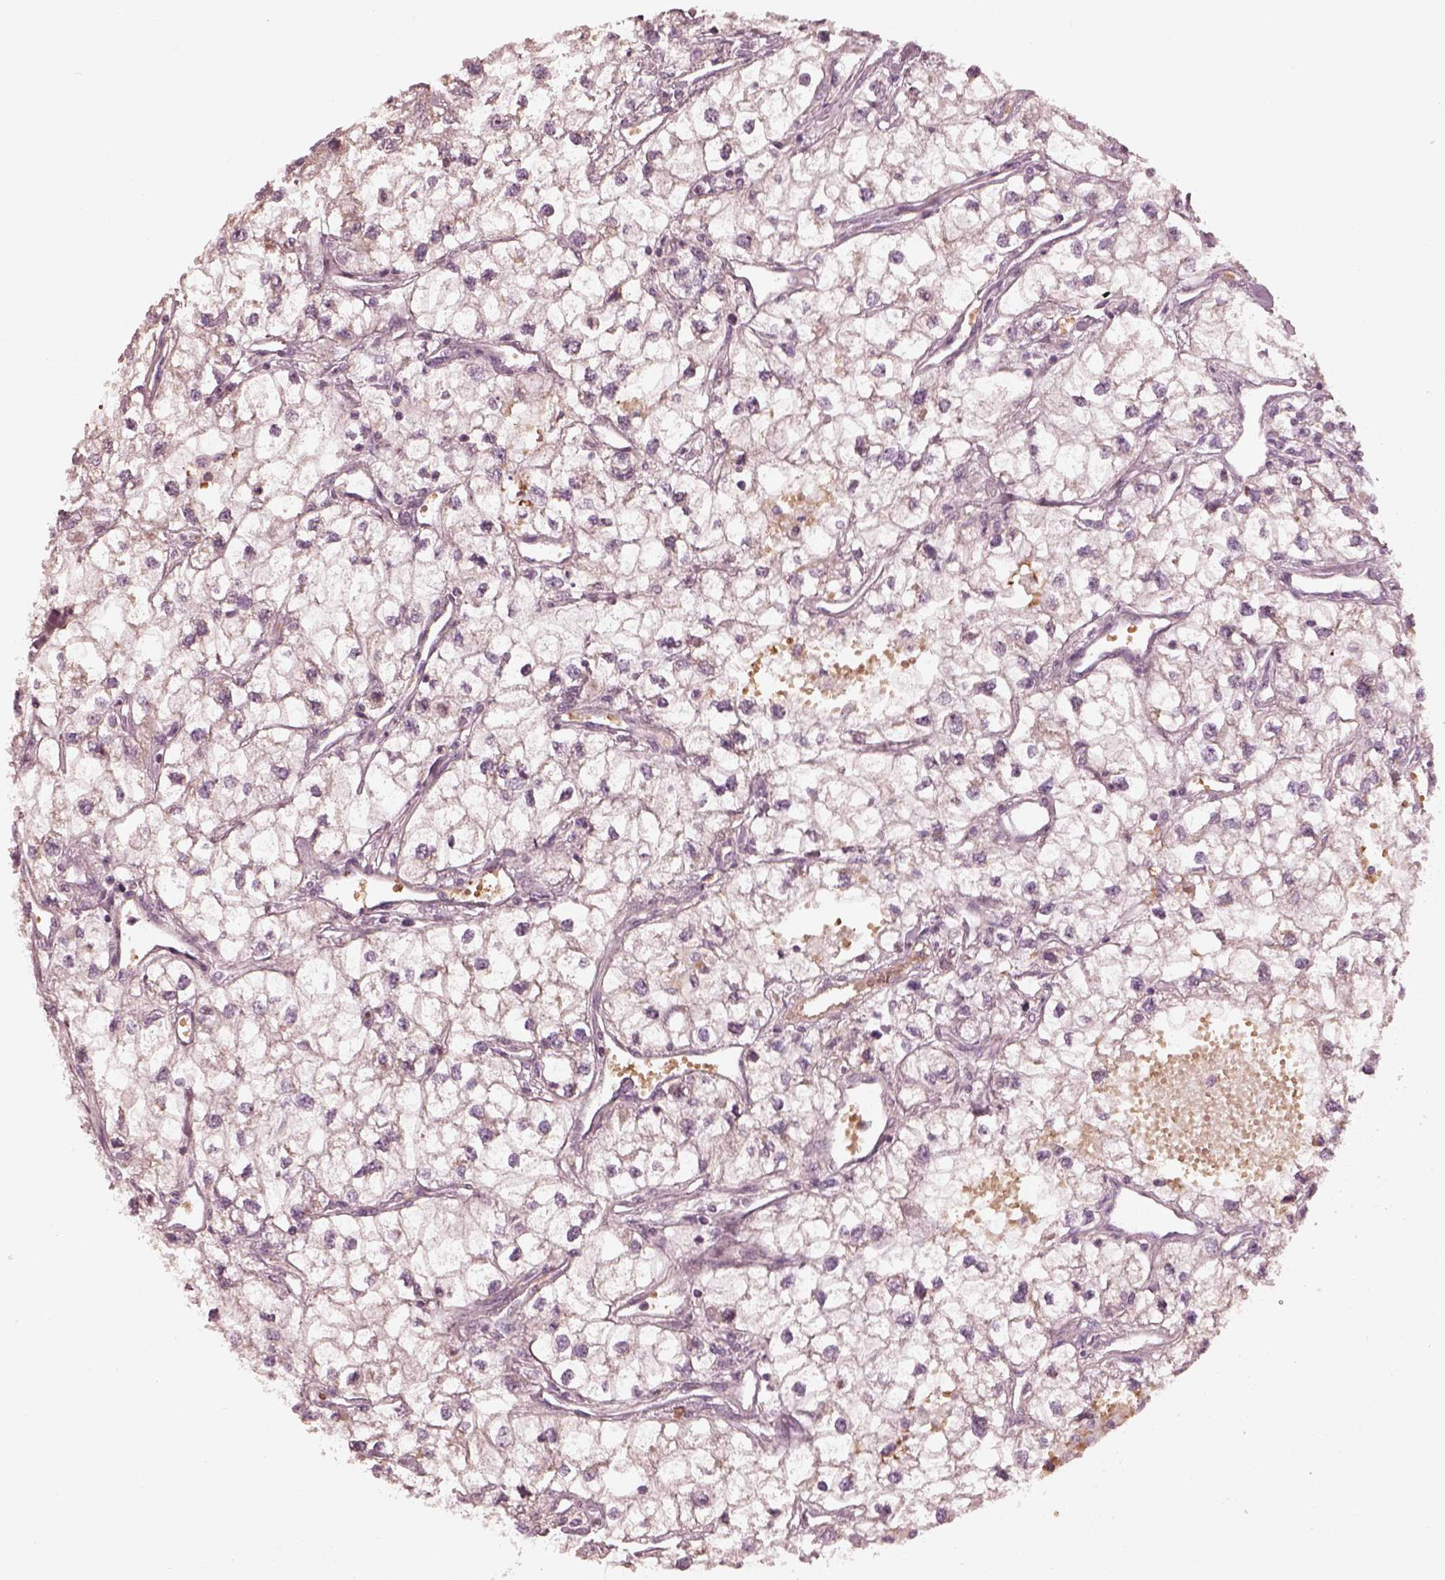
{"staining": {"intensity": "negative", "quantity": "none", "location": "none"}, "tissue": "renal cancer", "cell_type": "Tumor cells", "image_type": "cancer", "snomed": [{"axis": "morphology", "description": "Adenocarcinoma, NOS"}, {"axis": "topography", "description": "Kidney"}], "caption": "DAB (3,3'-diaminobenzidine) immunohistochemical staining of renal cancer reveals no significant expression in tumor cells.", "gene": "ANKLE1", "patient": {"sex": "male", "age": 59}}